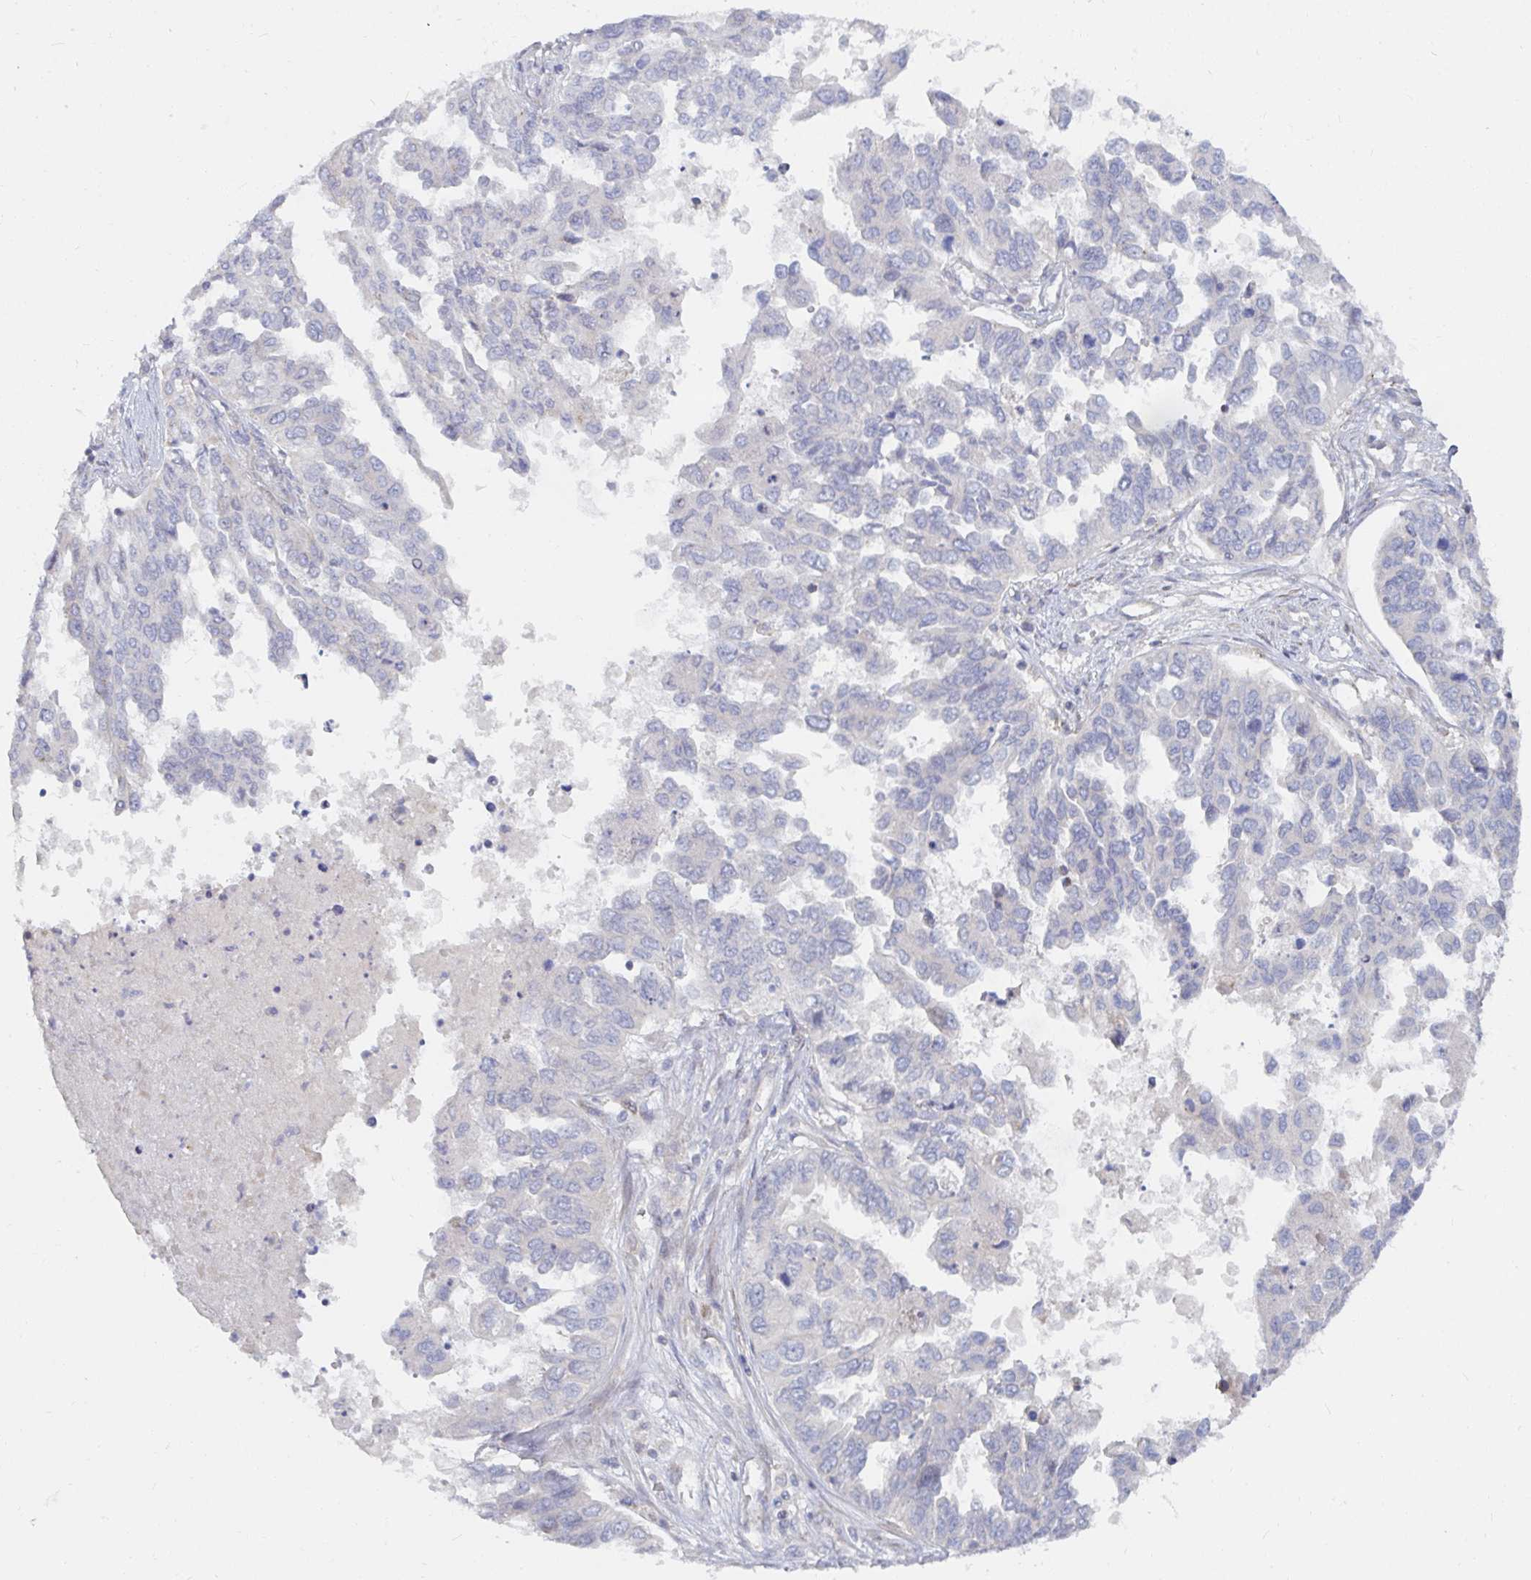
{"staining": {"intensity": "negative", "quantity": "none", "location": "none"}, "tissue": "ovarian cancer", "cell_type": "Tumor cells", "image_type": "cancer", "snomed": [{"axis": "morphology", "description": "Cystadenocarcinoma, serous, NOS"}, {"axis": "topography", "description": "Ovary"}], "caption": "Tumor cells show no significant staining in serous cystadenocarcinoma (ovarian).", "gene": "SSH2", "patient": {"sex": "female", "age": 53}}